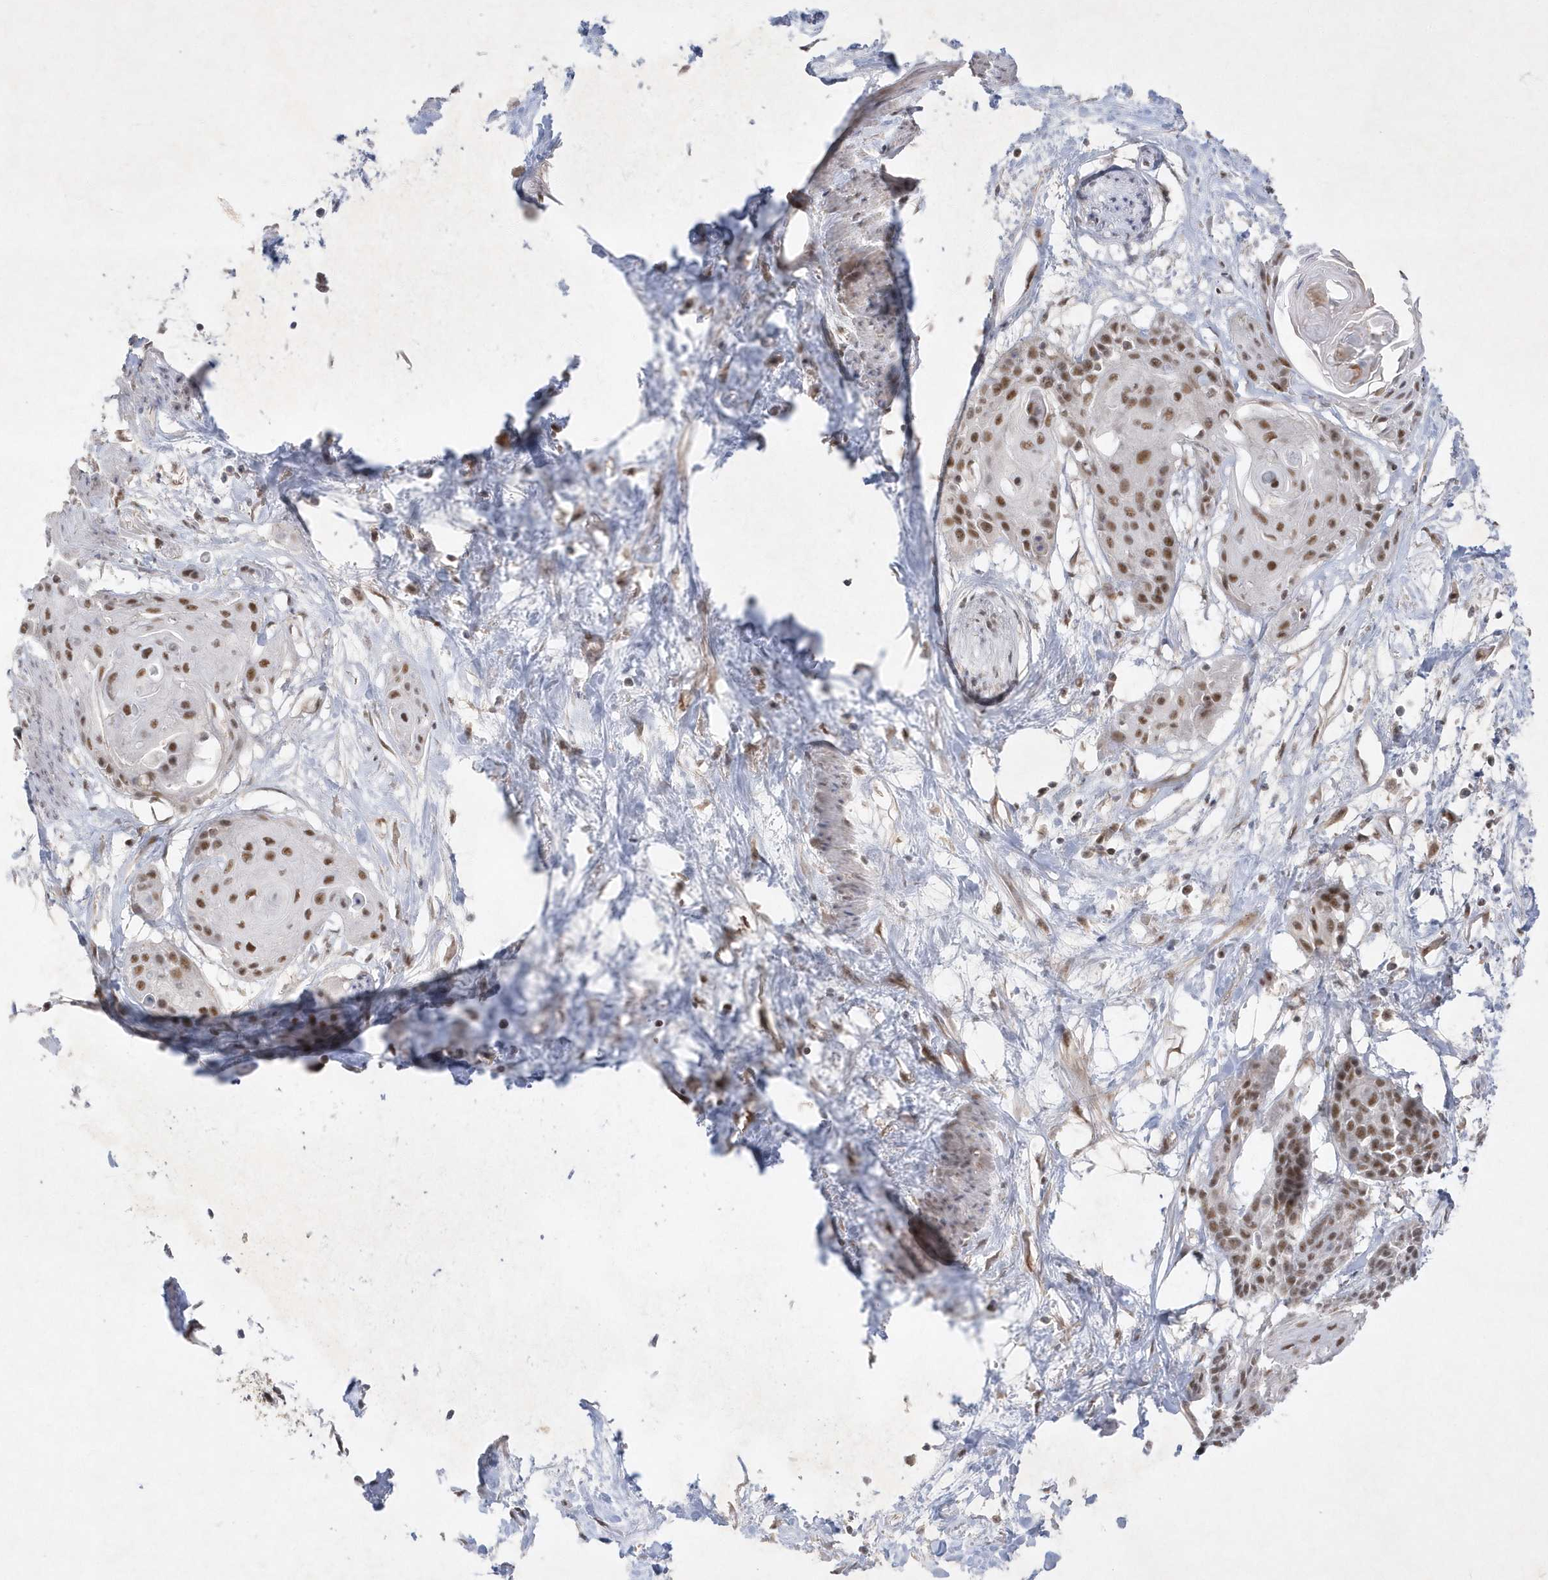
{"staining": {"intensity": "moderate", "quantity": ">75%", "location": "nuclear"}, "tissue": "cervical cancer", "cell_type": "Tumor cells", "image_type": "cancer", "snomed": [{"axis": "morphology", "description": "Squamous cell carcinoma, NOS"}, {"axis": "topography", "description": "Cervix"}], "caption": "Cervical cancer was stained to show a protein in brown. There is medium levels of moderate nuclear positivity in about >75% of tumor cells.", "gene": "CPSF3", "patient": {"sex": "female", "age": 57}}